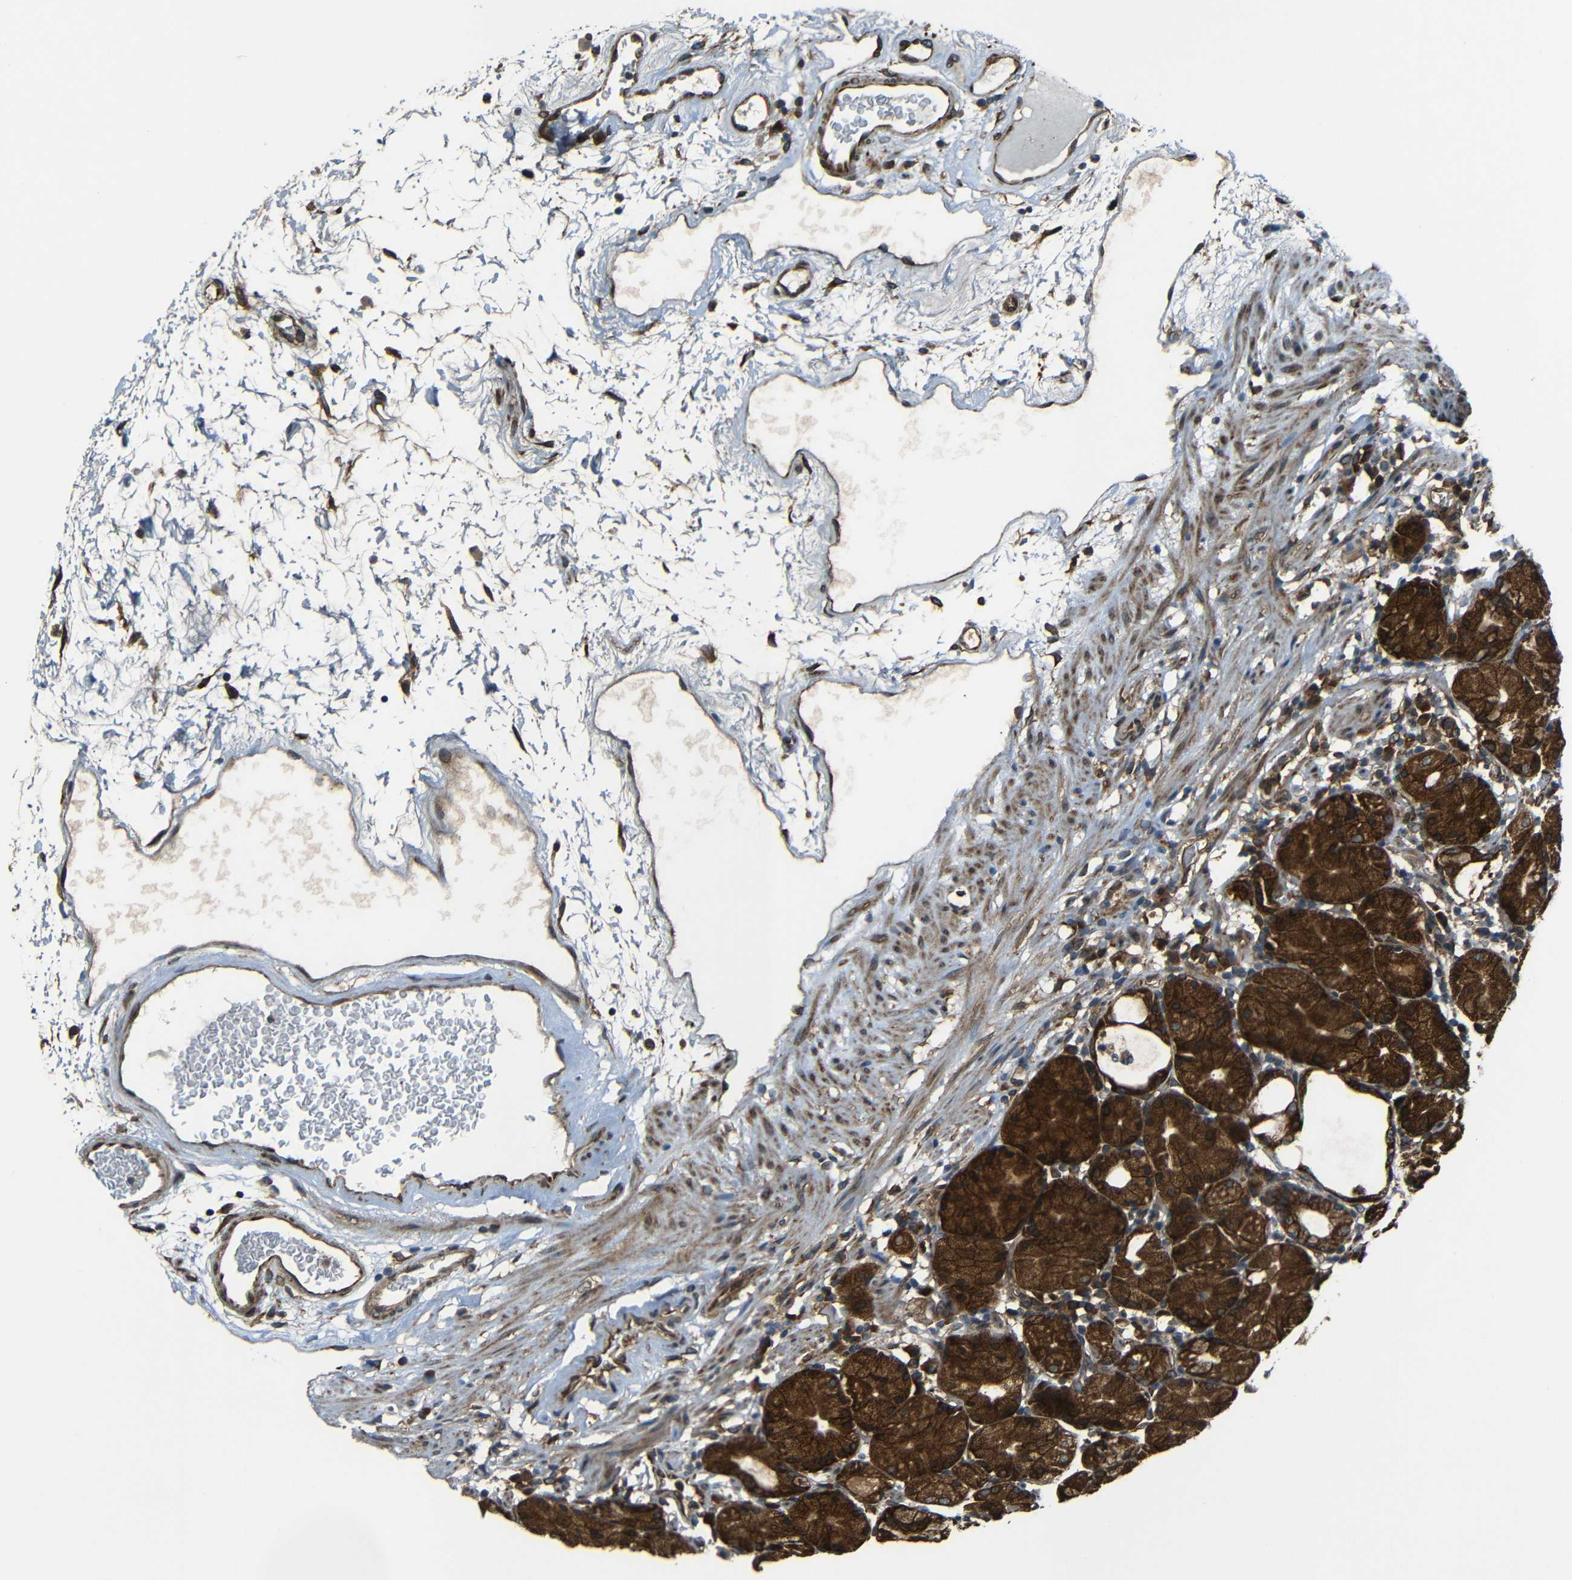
{"staining": {"intensity": "strong", "quantity": ">75%", "location": "cytoplasmic/membranous"}, "tissue": "stomach", "cell_type": "Glandular cells", "image_type": "normal", "snomed": [{"axis": "morphology", "description": "Normal tissue, NOS"}, {"axis": "topography", "description": "Stomach"}, {"axis": "topography", "description": "Stomach, lower"}], "caption": "Protein expression analysis of unremarkable human stomach reveals strong cytoplasmic/membranous expression in approximately >75% of glandular cells. The staining was performed using DAB to visualize the protein expression in brown, while the nuclei were stained in blue with hematoxylin (Magnification: 20x).", "gene": "VAPB", "patient": {"sex": "female", "age": 75}}